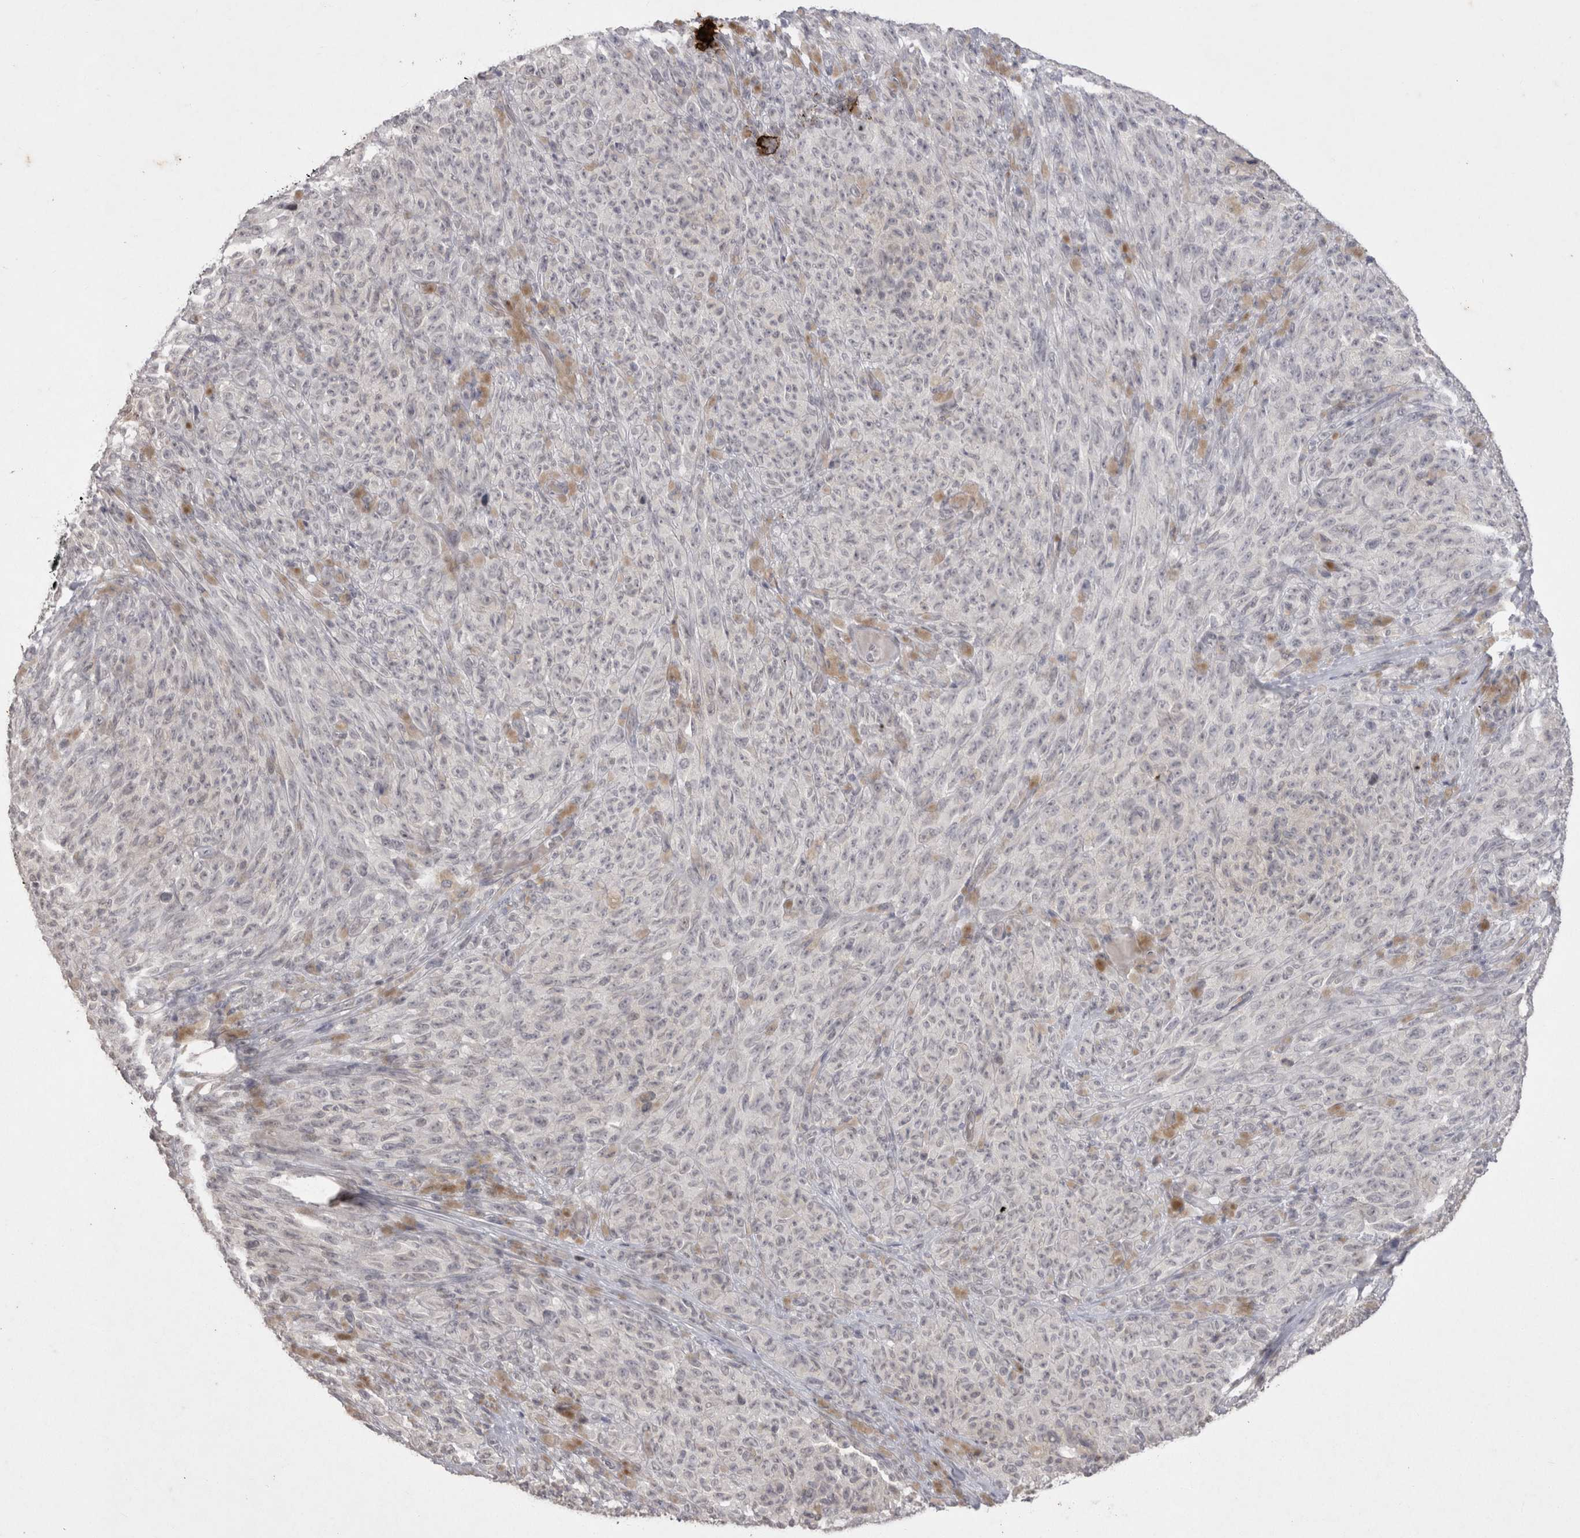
{"staining": {"intensity": "moderate", "quantity": "<25%", "location": "cytoplasmic/membranous"}, "tissue": "melanoma", "cell_type": "Tumor cells", "image_type": "cancer", "snomed": [{"axis": "morphology", "description": "Malignant melanoma, NOS"}, {"axis": "topography", "description": "Skin"}], "caption": "Malignant melanoma stained with DAB (3,3'-diaminobenzidine) IHC shows low levels of moderate cytoplasmic/membranous positivity in approximately <25% of tumor cells.", "gene": "DDX4", "patient": {"sex": "female", "age": 82}}